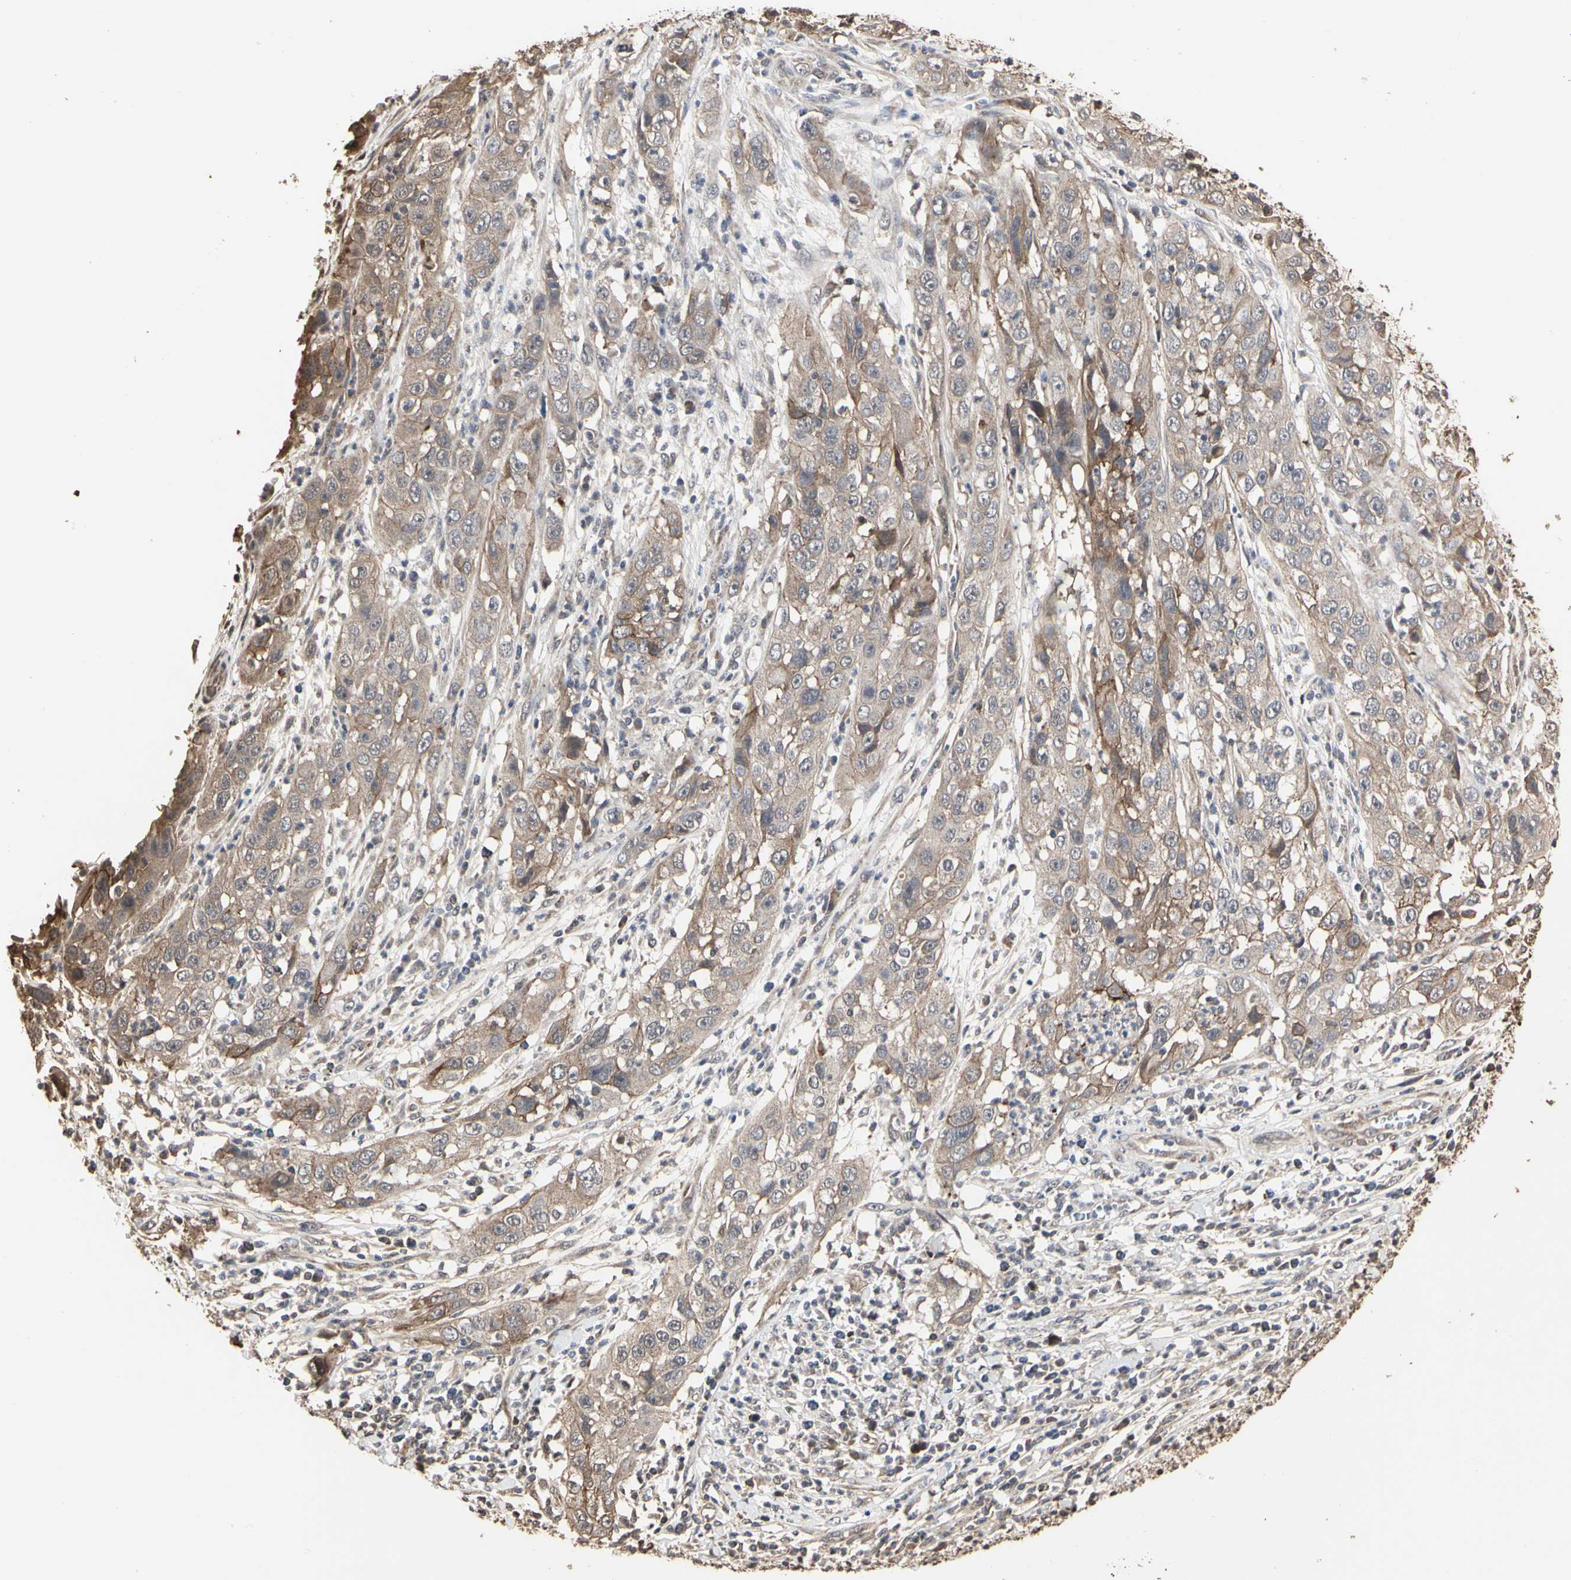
{"staining": {"intensity": "moderate", "quantity": ">75%", "location": "cytoplasmic/membranous"}, "tissue": "cervical cancer", "cell_type": "Tumor cells", "image_type": "cancer", "snomed": [{"axis": "morphology", "description": "Squamous cell carcinoma, NOS"}, {"axis": "topography", "description": "Cervix"}], "caption": "A micrograph of cervical cancer stained for a protein shows moderate cytoplasmic/membranous brown staining in tumor cells. (Stains: DAB (3,3'-diaminobenzidine) in brown, nuclei in blue, Microscopy: brightfield microscopy at high magnification).", "gene": "TAOK1", "patient": {"sex": "female", "age": 32}}